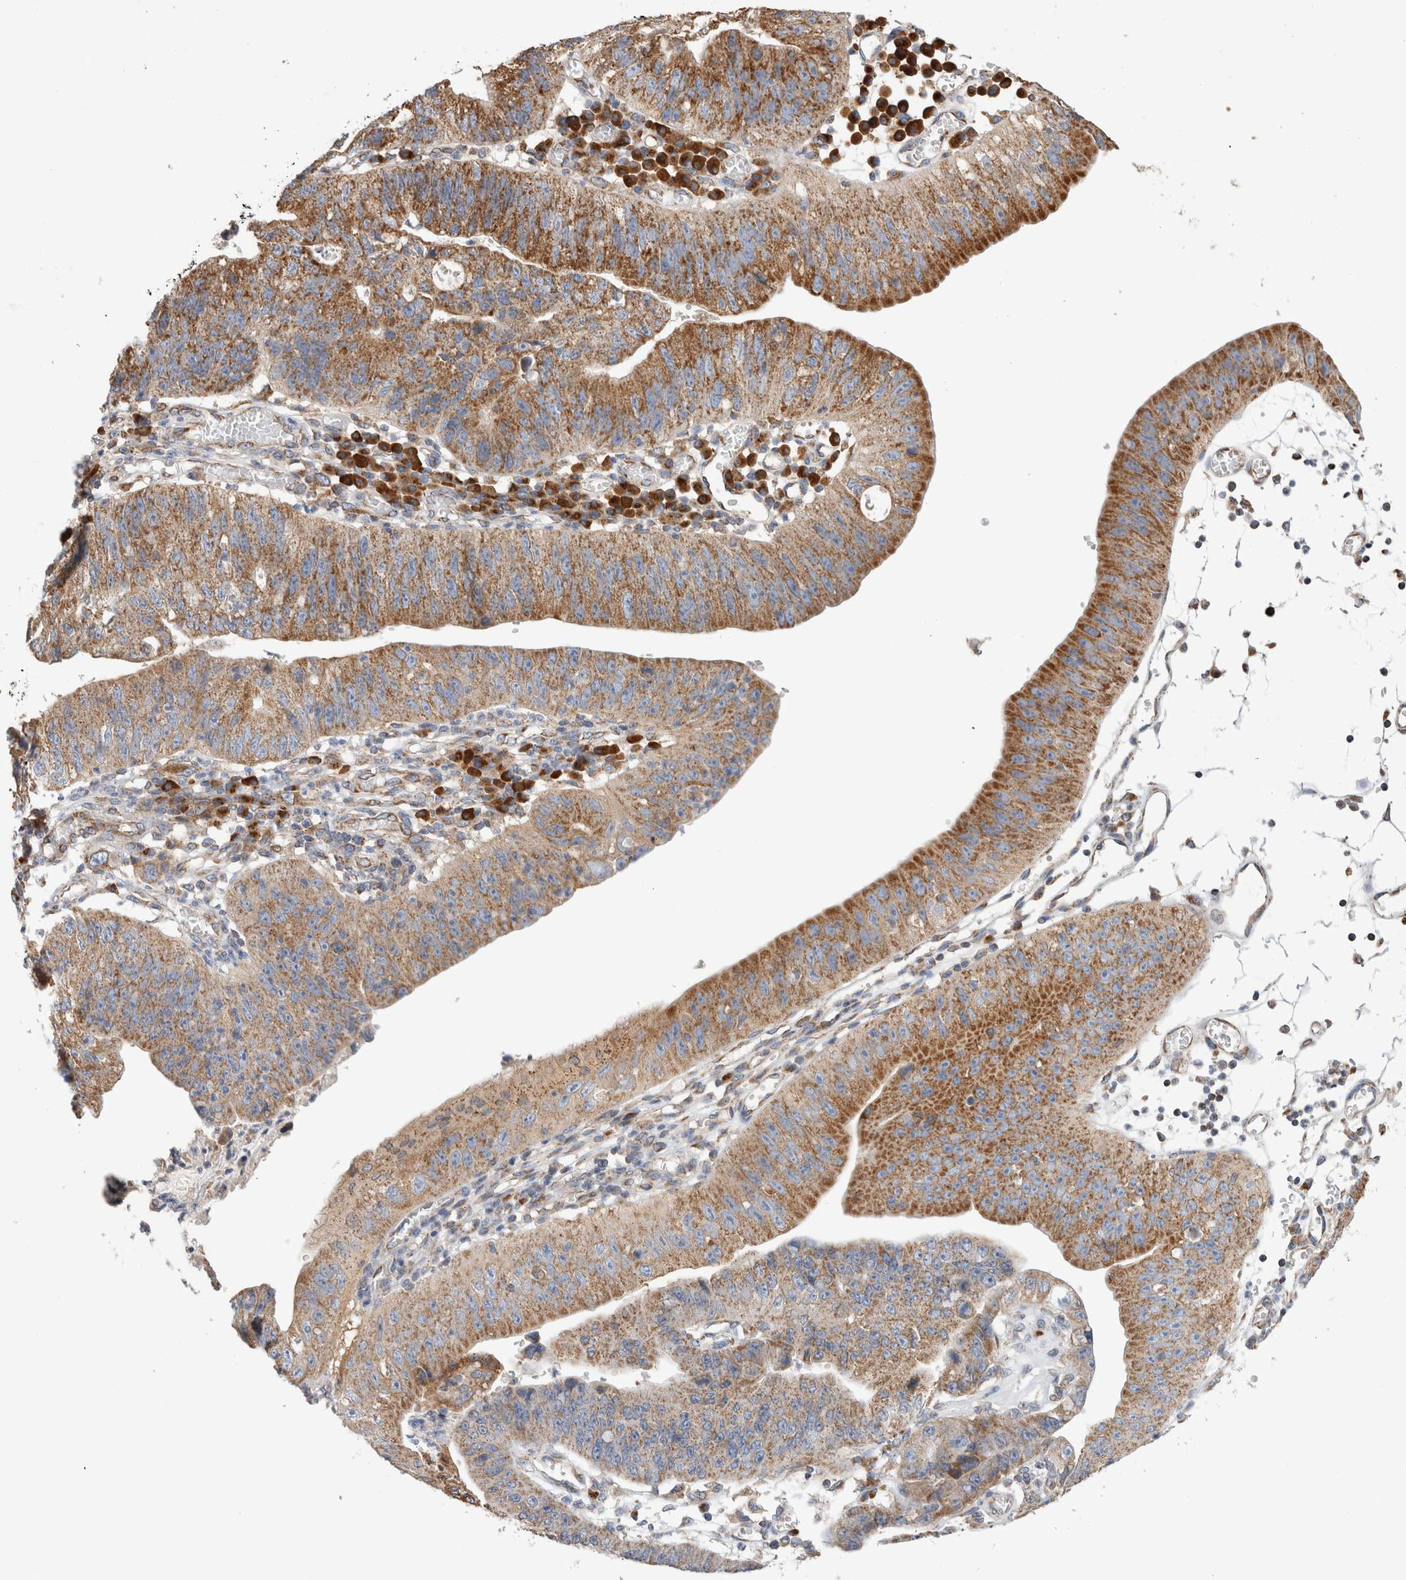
{"staining": {"intensity": "strong", "quantity": ">75%", "location": "cytoplasmic/membranous"}, "tissue": "stomach cancer", "cell_type": "Tumor cells", "image_type": "cancer", "snomed": [{"axis": "morphology", "description": "Adenocarcinoma, NOS"}, {"axis": "topography", "description": "Stomach"}], "caption": "DAB immunohistochemical staining of adenocarcinoma (stomach) exhibits strong cytoplasmic/membranous protein expression in approximately >75% of tumor cells.", "gene": "IARS2", "patient": {"sex": "male", "age": 59}}